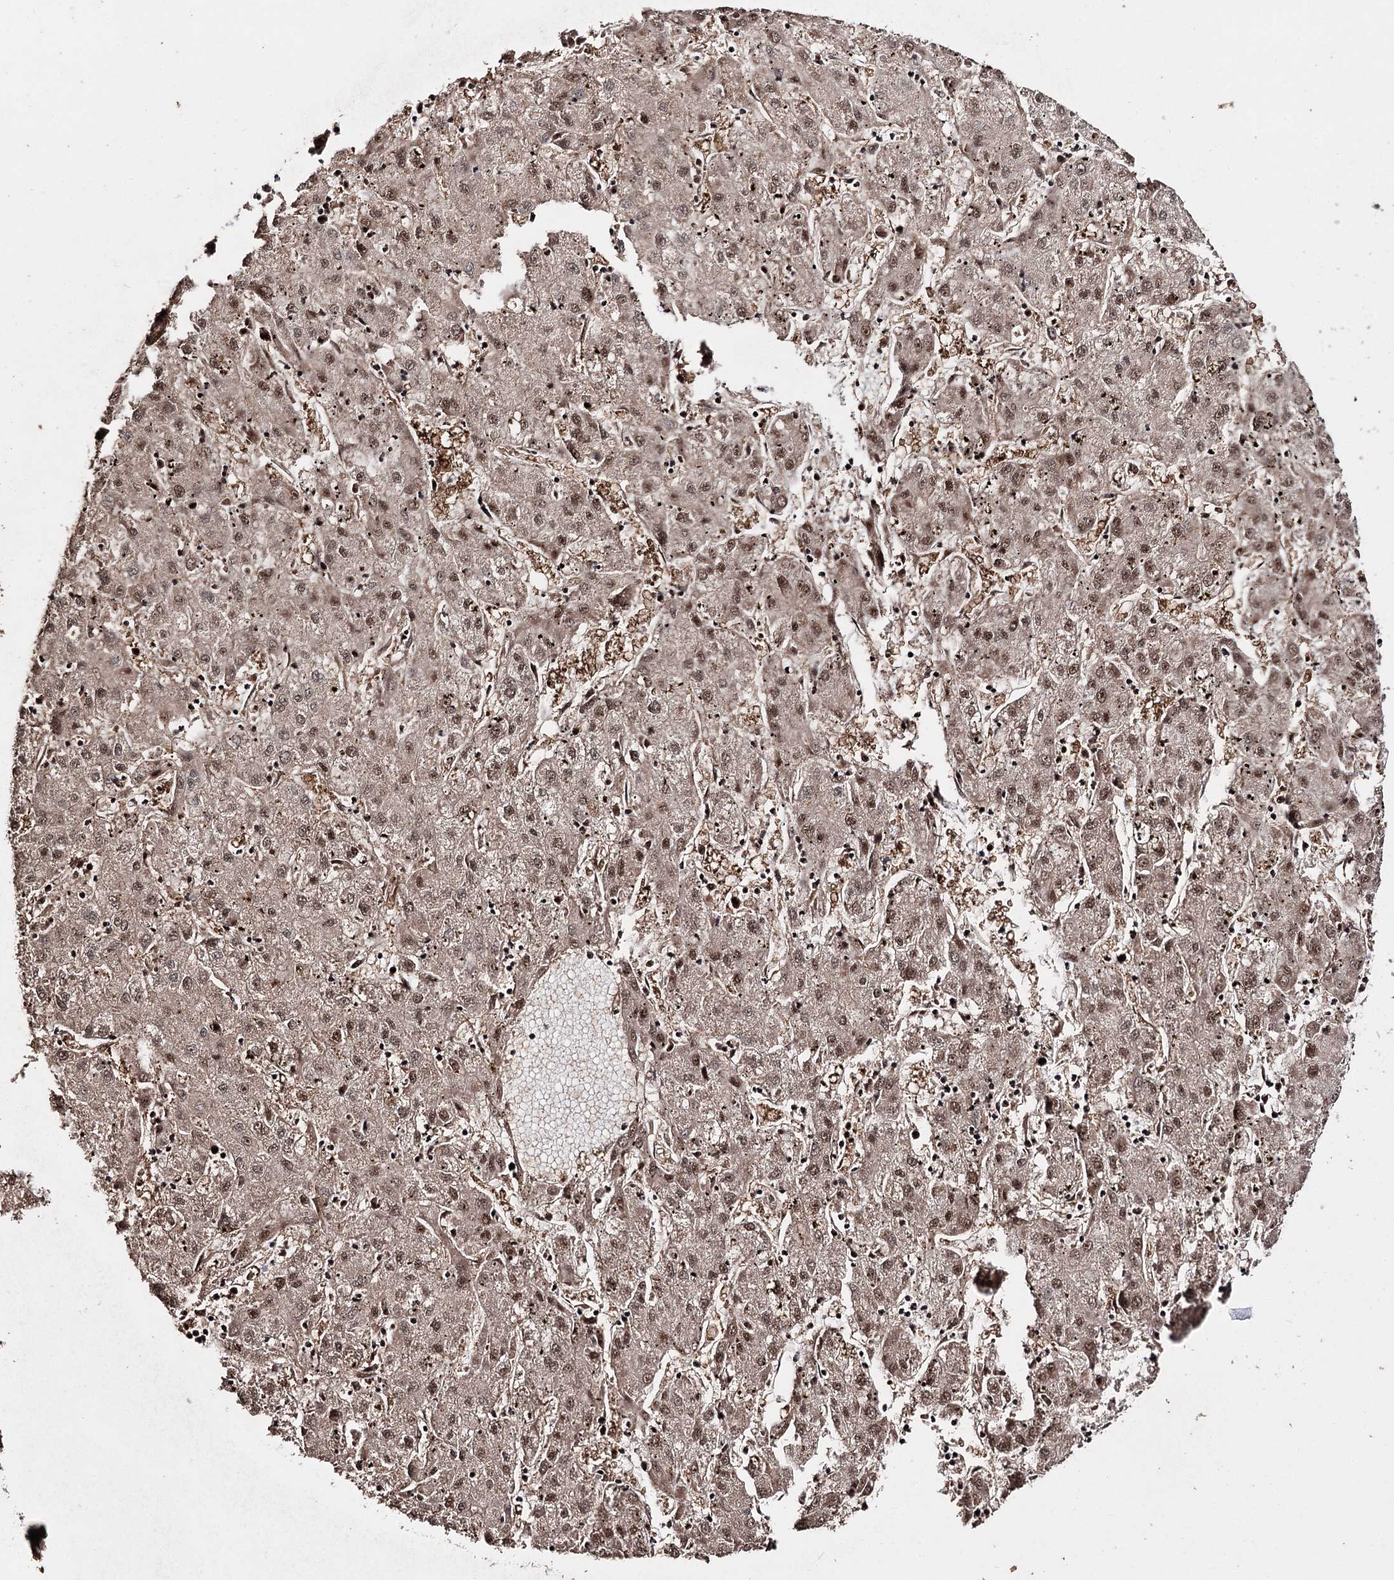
{"staining": {"intensity": "moderate", "quantity": ">75%", "location": "cytoplasmic/membranous,nuclear"}, "tissue": "liver cancer", "cell_type": "Tumor cells", "image_type": "cancer", "snomed": [{"axis": "morphology", "description": "Carcinoma, Hepatocellular, NOS"}, {"axis": "topography", "description": "Liver"}], "caption": "A photomicrograph of liver cancer (hepatocellular carcinoma) stained for a protein displays moderate cytoplasmic/membranous and nuclear brown staining in tumor cells.", "gene": "U2SURP", "patient": {"sex": "male", "age": 72}}